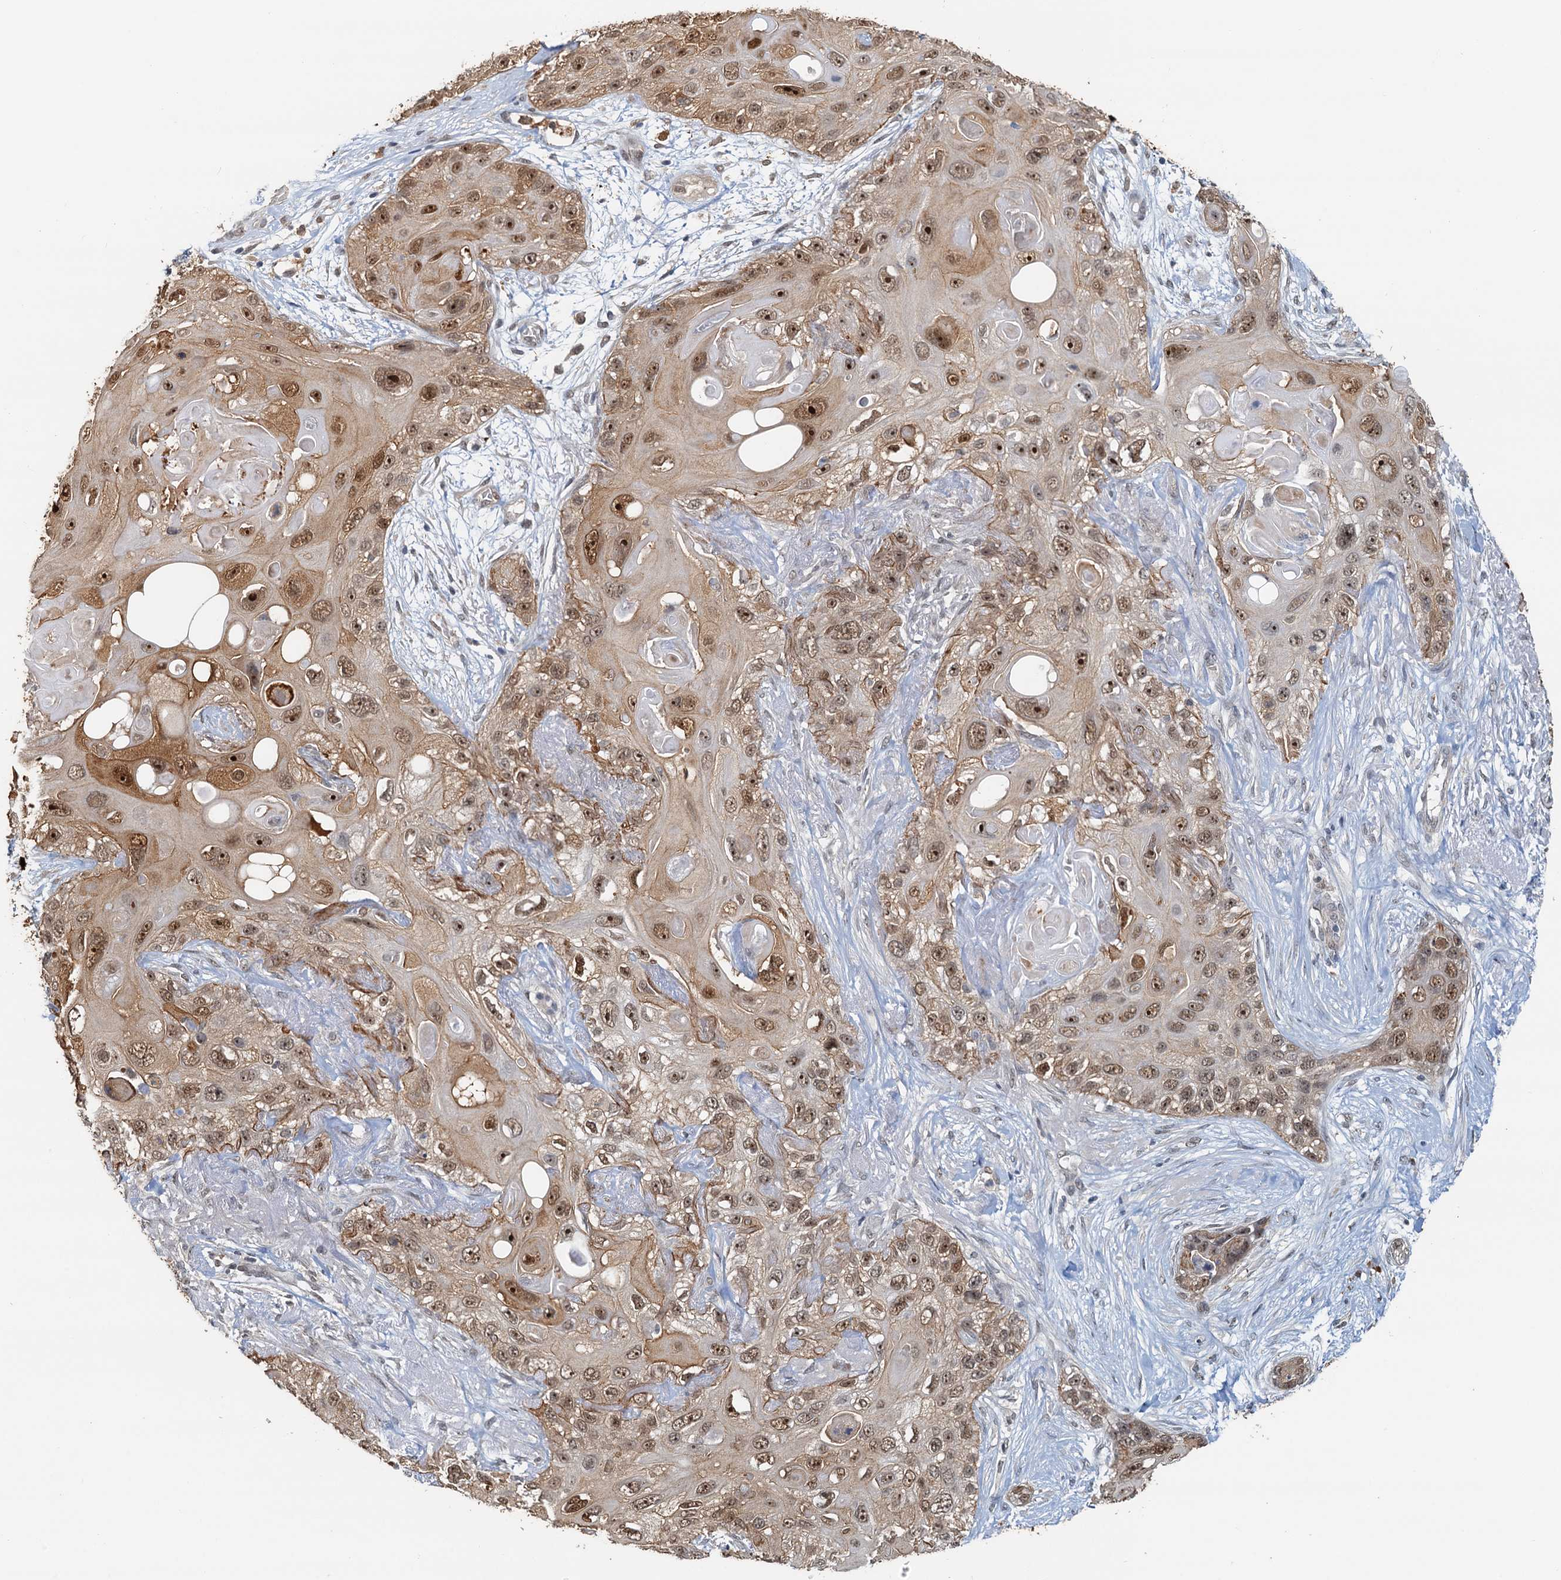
{"staining": {"intensity": "moderate", "quantity": ">75%", "location": "nuclear"}, "tissue": "skin cancer", "cell_type": "Tumor cells", "image_type": "cancer", "snomed": [{"axis": "morphology", "description": "Normal tissue, NOS"}, {"axis": "morphology", "description": "Squamous cell carcinoma, NOS"}, {"axis": "topography", "description": "Skin"}], "caption": "High-power microscopy captured an IHC histopathology image of skin cancer (squamous cell carcinoma), revealing moderate nuclear expression in about >75% of tumor cells.", "gene": "SPINDOC", "patient": {"sex": "male", "age": 72}}